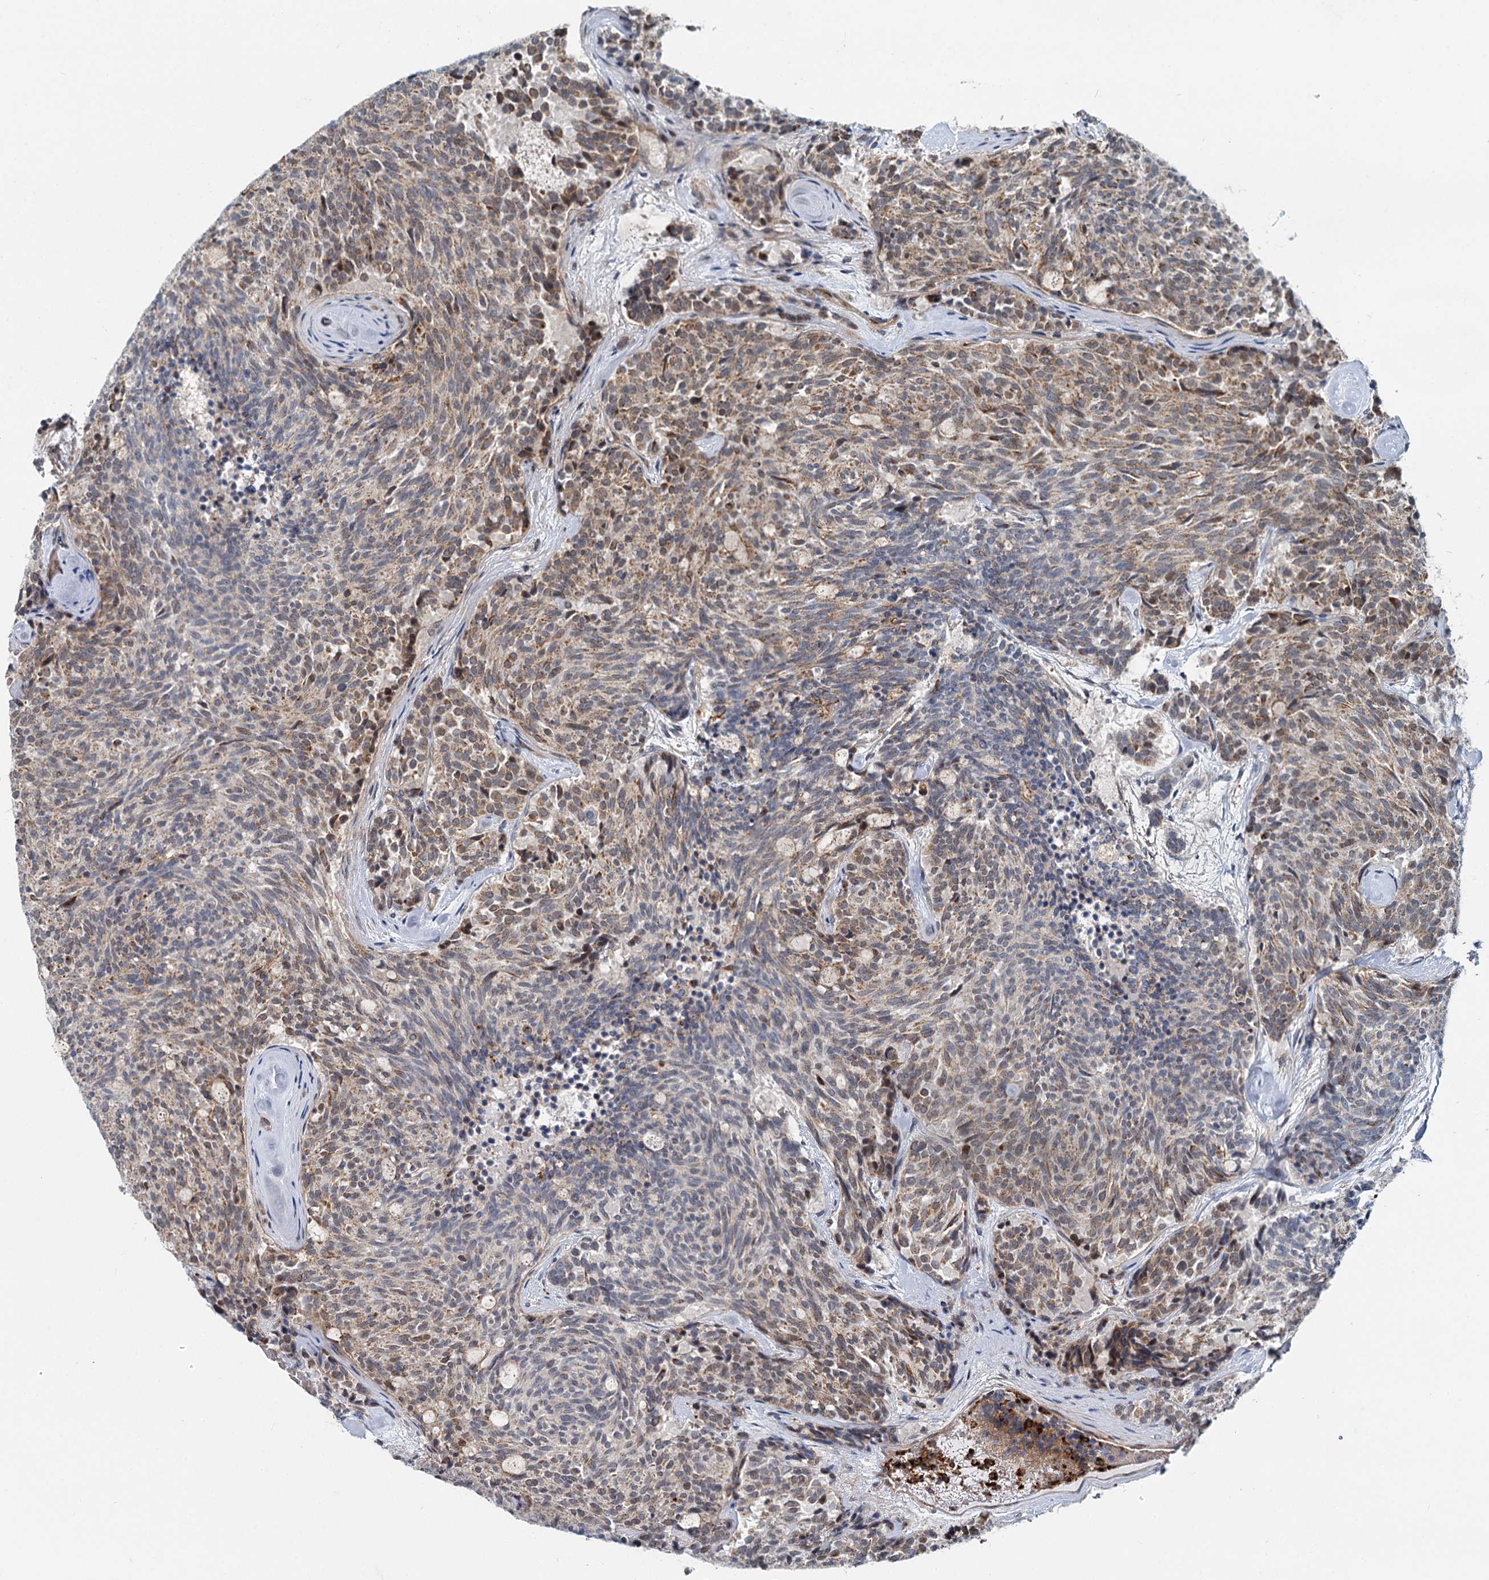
{"staining": {"intensity": "weak", "quantity": "25%-75%", "location": "cytoplasmic/membranous"}, "tissue": "carcinoid", "cell_type": "Tumor cells", "image_type": "cancer", "snomed": [{"axis": "morphology", "description": "Carcinoid, malignant, NOS"}, {"axis": "topography", "description": "Pancreas"}], "caption": "IHC image of neoplastic tissue: human malignant carcinoid stained using immunohistochemistry shows low levels of weak protein expression localized specifically in the cytoplasmic/membranous of tumor cells, appearing as a cytoplasmic/membranous brown color.", "gene": "ADCY2", "patient": {"sex": "female", "age": 54}}